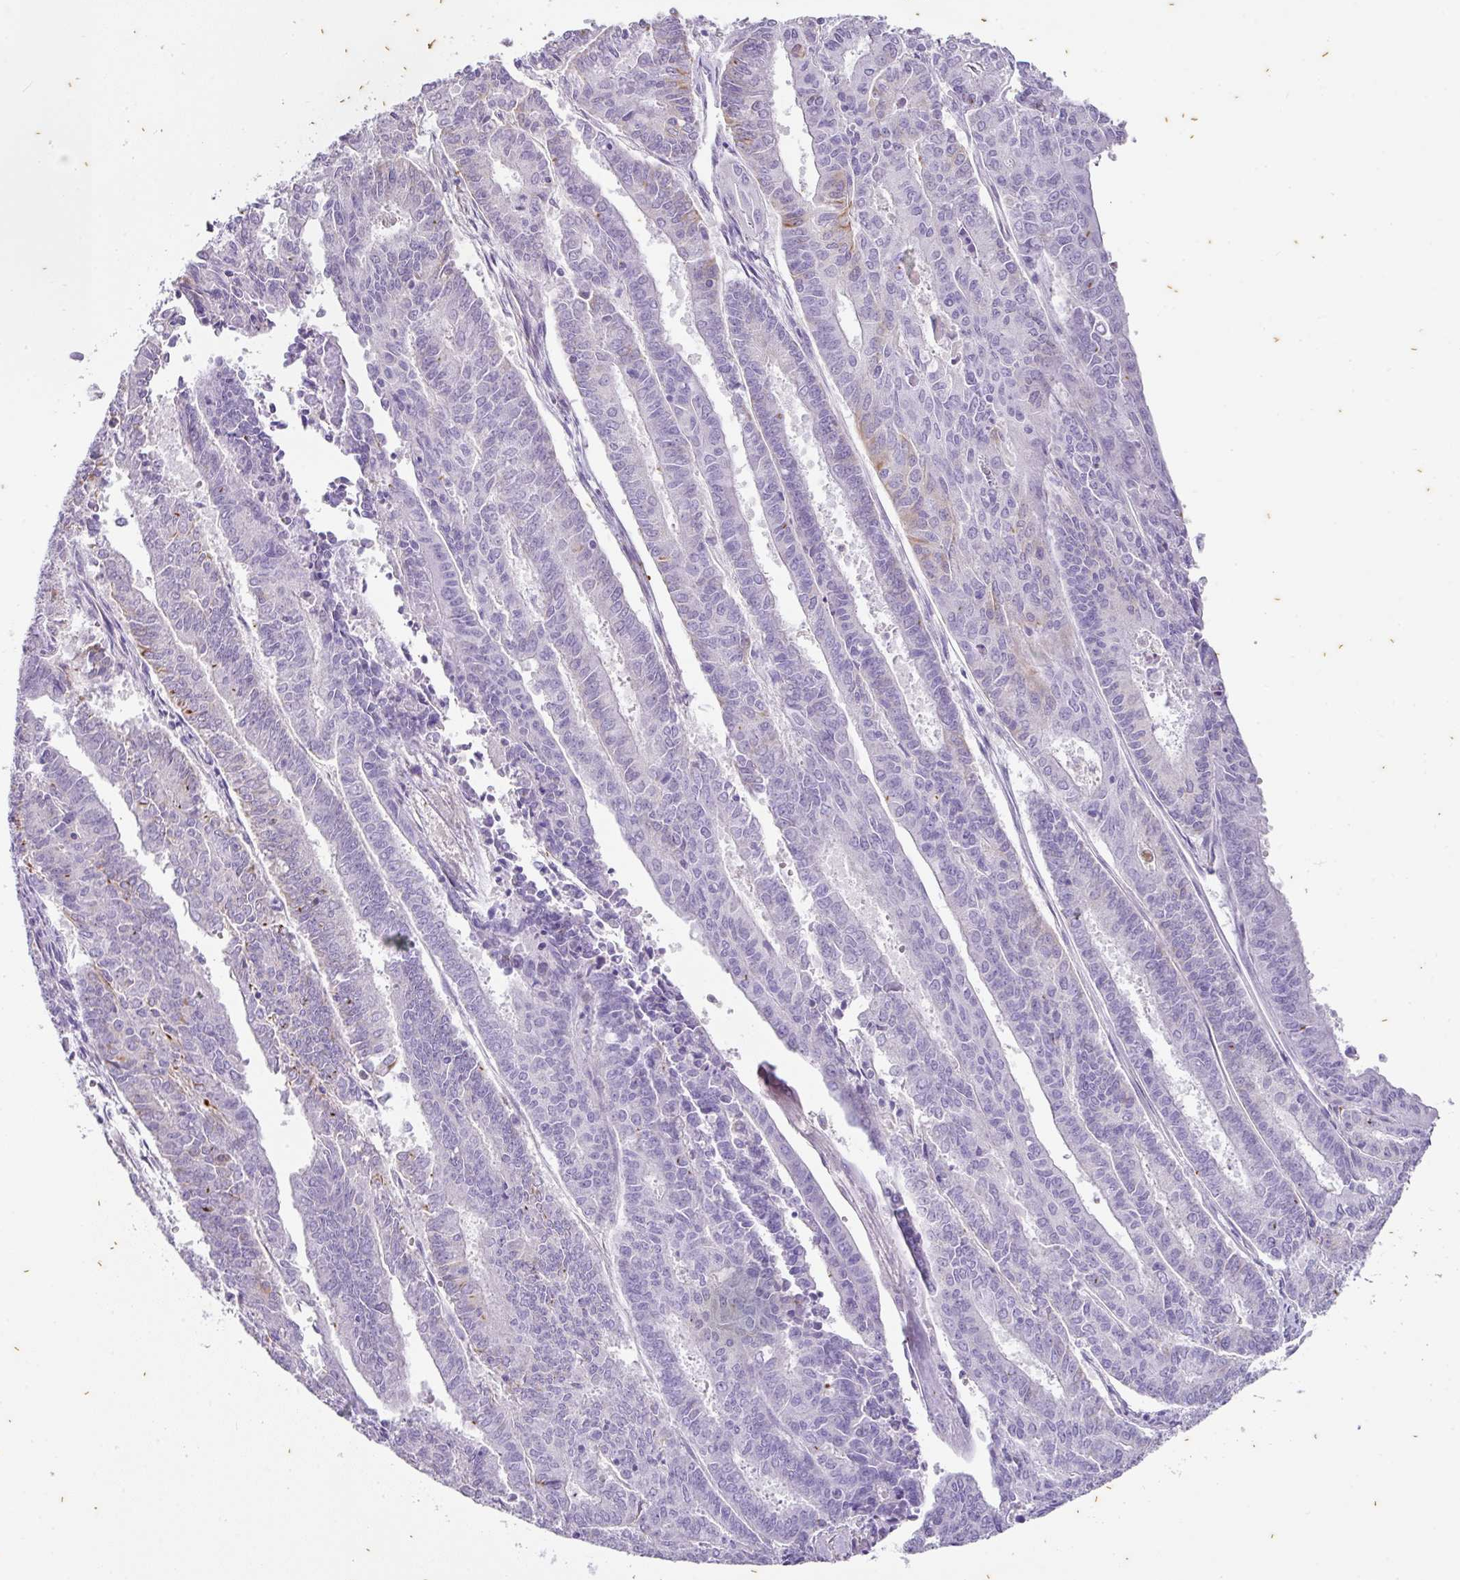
{"staining": {"intensity": "negative", "quantity": "none", "location": "none"}, "tissue": "endometrial cancer", "cell_type": "Tumor cells", "image_type": "cancer", "snomed": [{"axis": "morphology", "description": "Adenocarcinoma, NOS"}, {"axis": "topography", "description": "Endometrium"}], "caption": "Tumor cells are negative for protein expression in human adenocarcinoma (endometrial).", "gene": "OR52N1", "patient": {"sex": "female", "age": 59}}